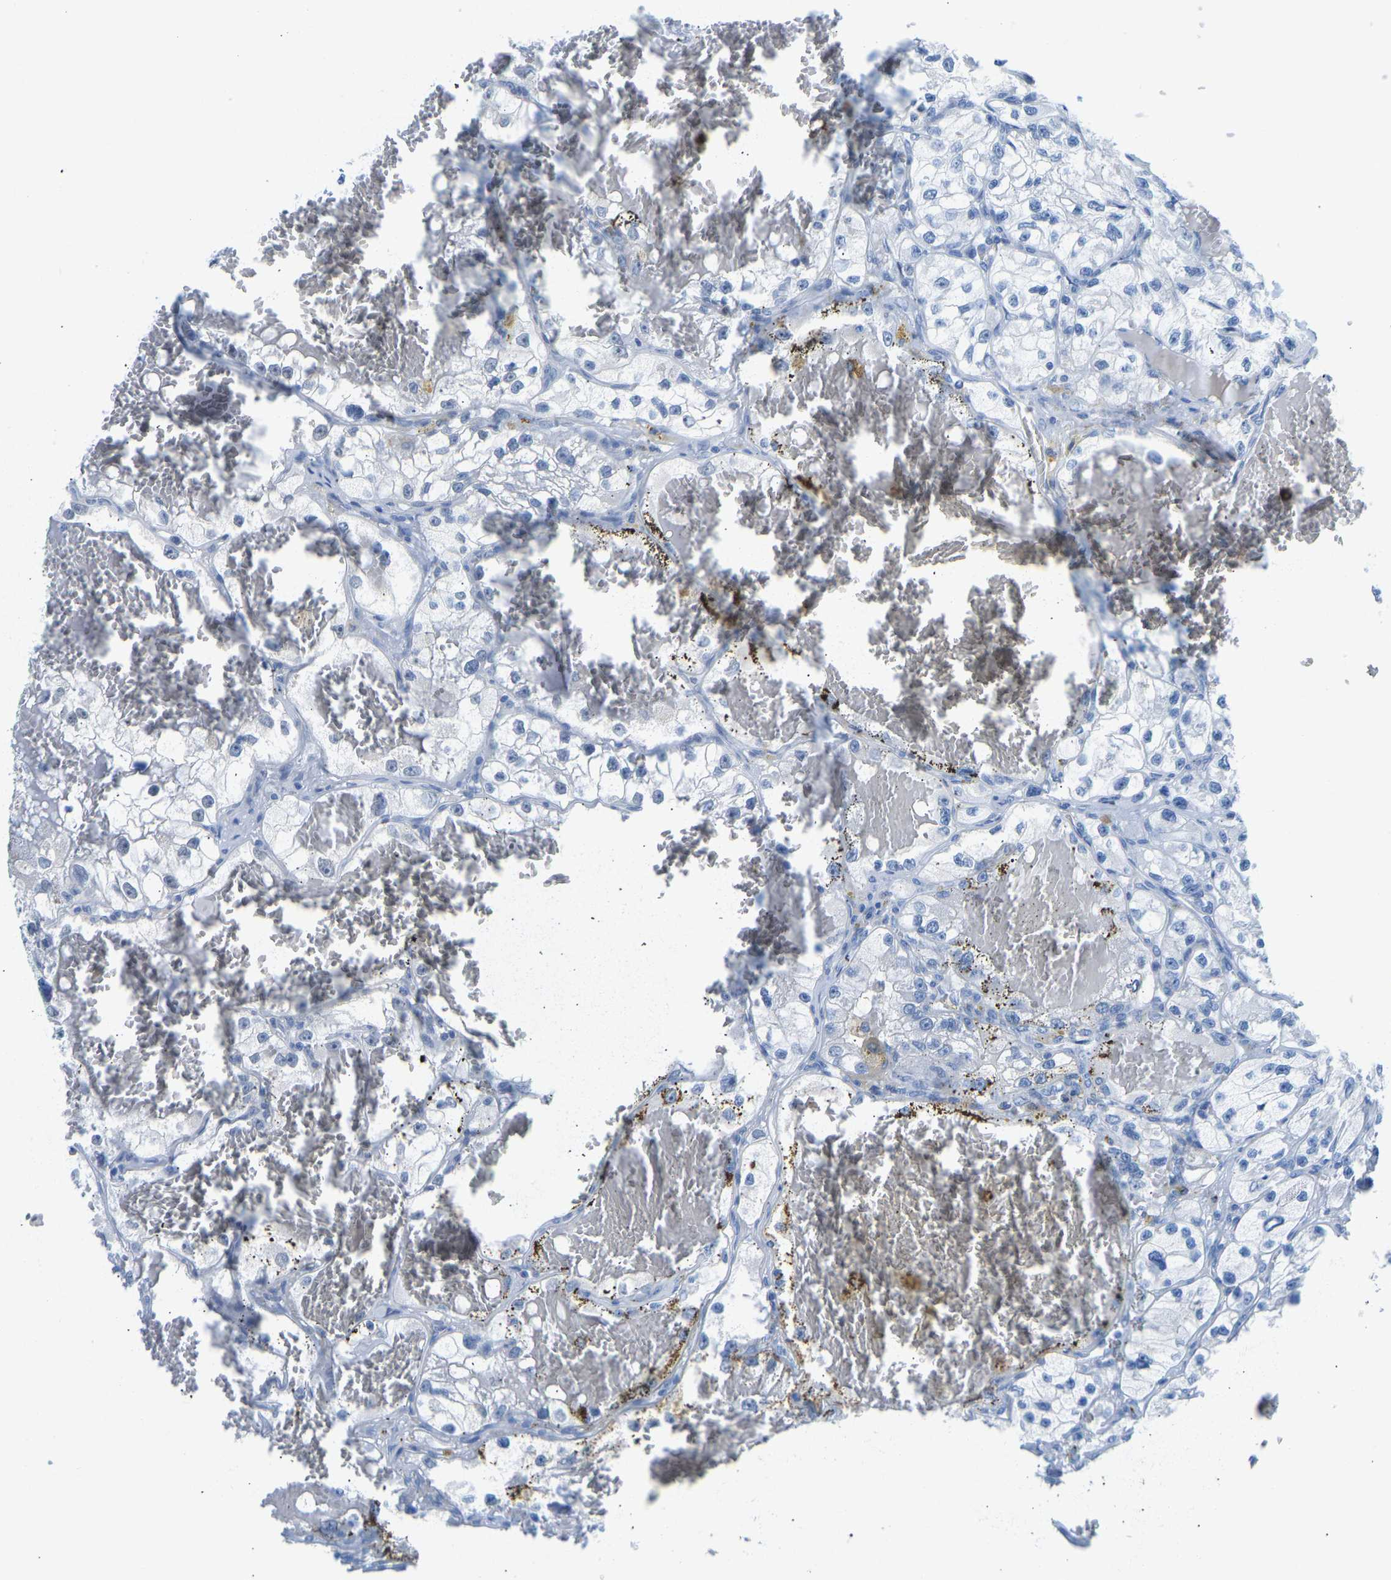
{"staining": {"intensity": "negative", "quantity": "none", "location": "none"}, "tissue": "renal cancer", "cell_type": "Tumor cells", "image_type": "cancer", "snomed": [{"axis": "morphology", "description": "Adenocarcinoma, NOS"}, {"axis": "topography", "description": "Kidney"}], "caption": "Renal cancer stained for a protein using IHC reveals no positivity tumor cells.", "gene": "TXNDC2", "patient": {"sex": "female", "age": 57}}